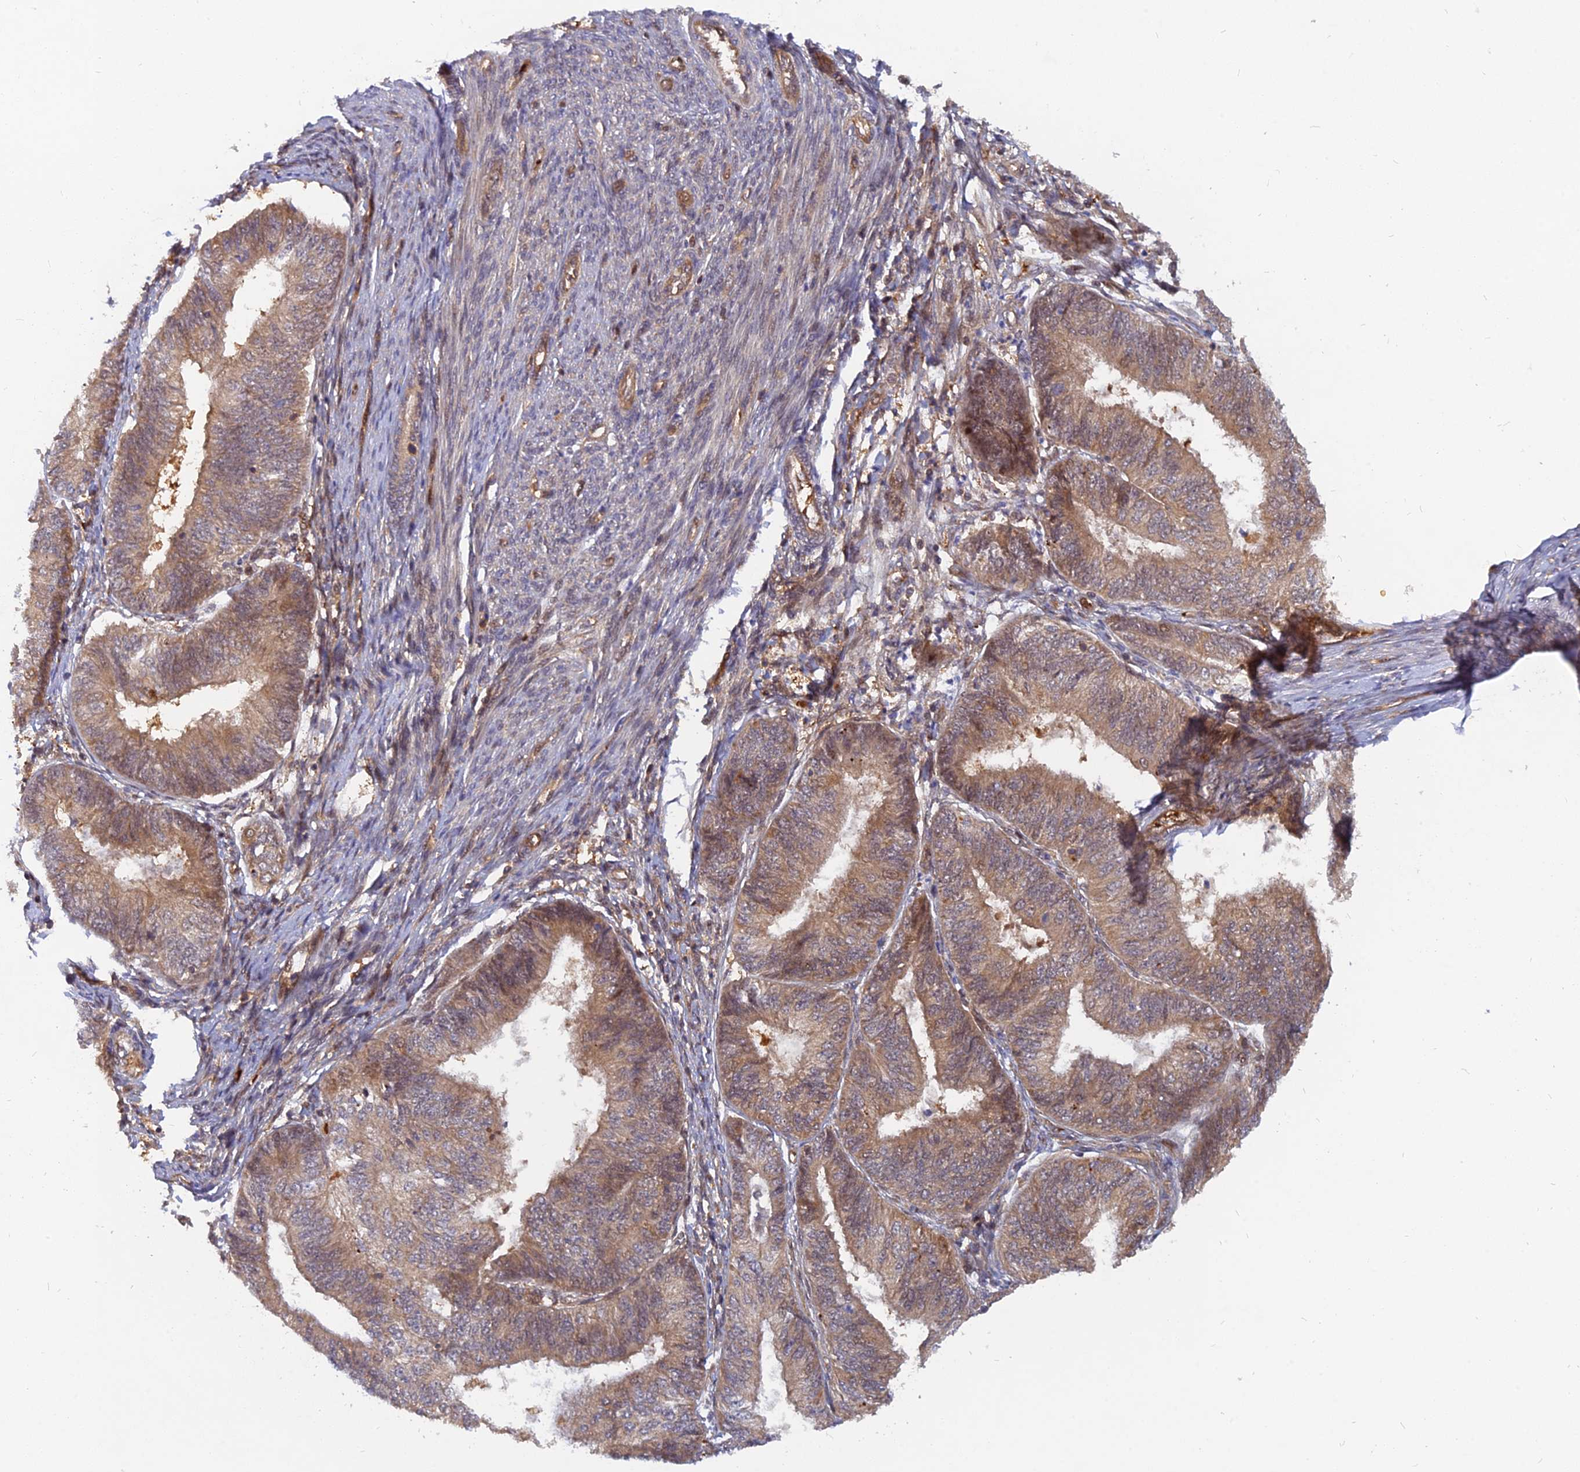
{"staining": {"intensity": "moderate", "quantity": ">75%", "location": "cytoplasmic/membranous"}, "tissue": "endometrial cancer", "cell_type": "Tumor cells", "image_type": "cancer", "snomed": [{"axis": "morphology", "description": "Adenocarcinoma, NOS"}, {"axis": "topography", "description": "Endometrium"}], "caption": "This histopathology image shows IHC staining of human endometrial cancer (adenocarcinoma), with medium moderate cytoplasmic/membranous staining in about >75% of tumor cells.", "gene": "ARL2BP", "patient": {"sex": "female", "age": 58}}